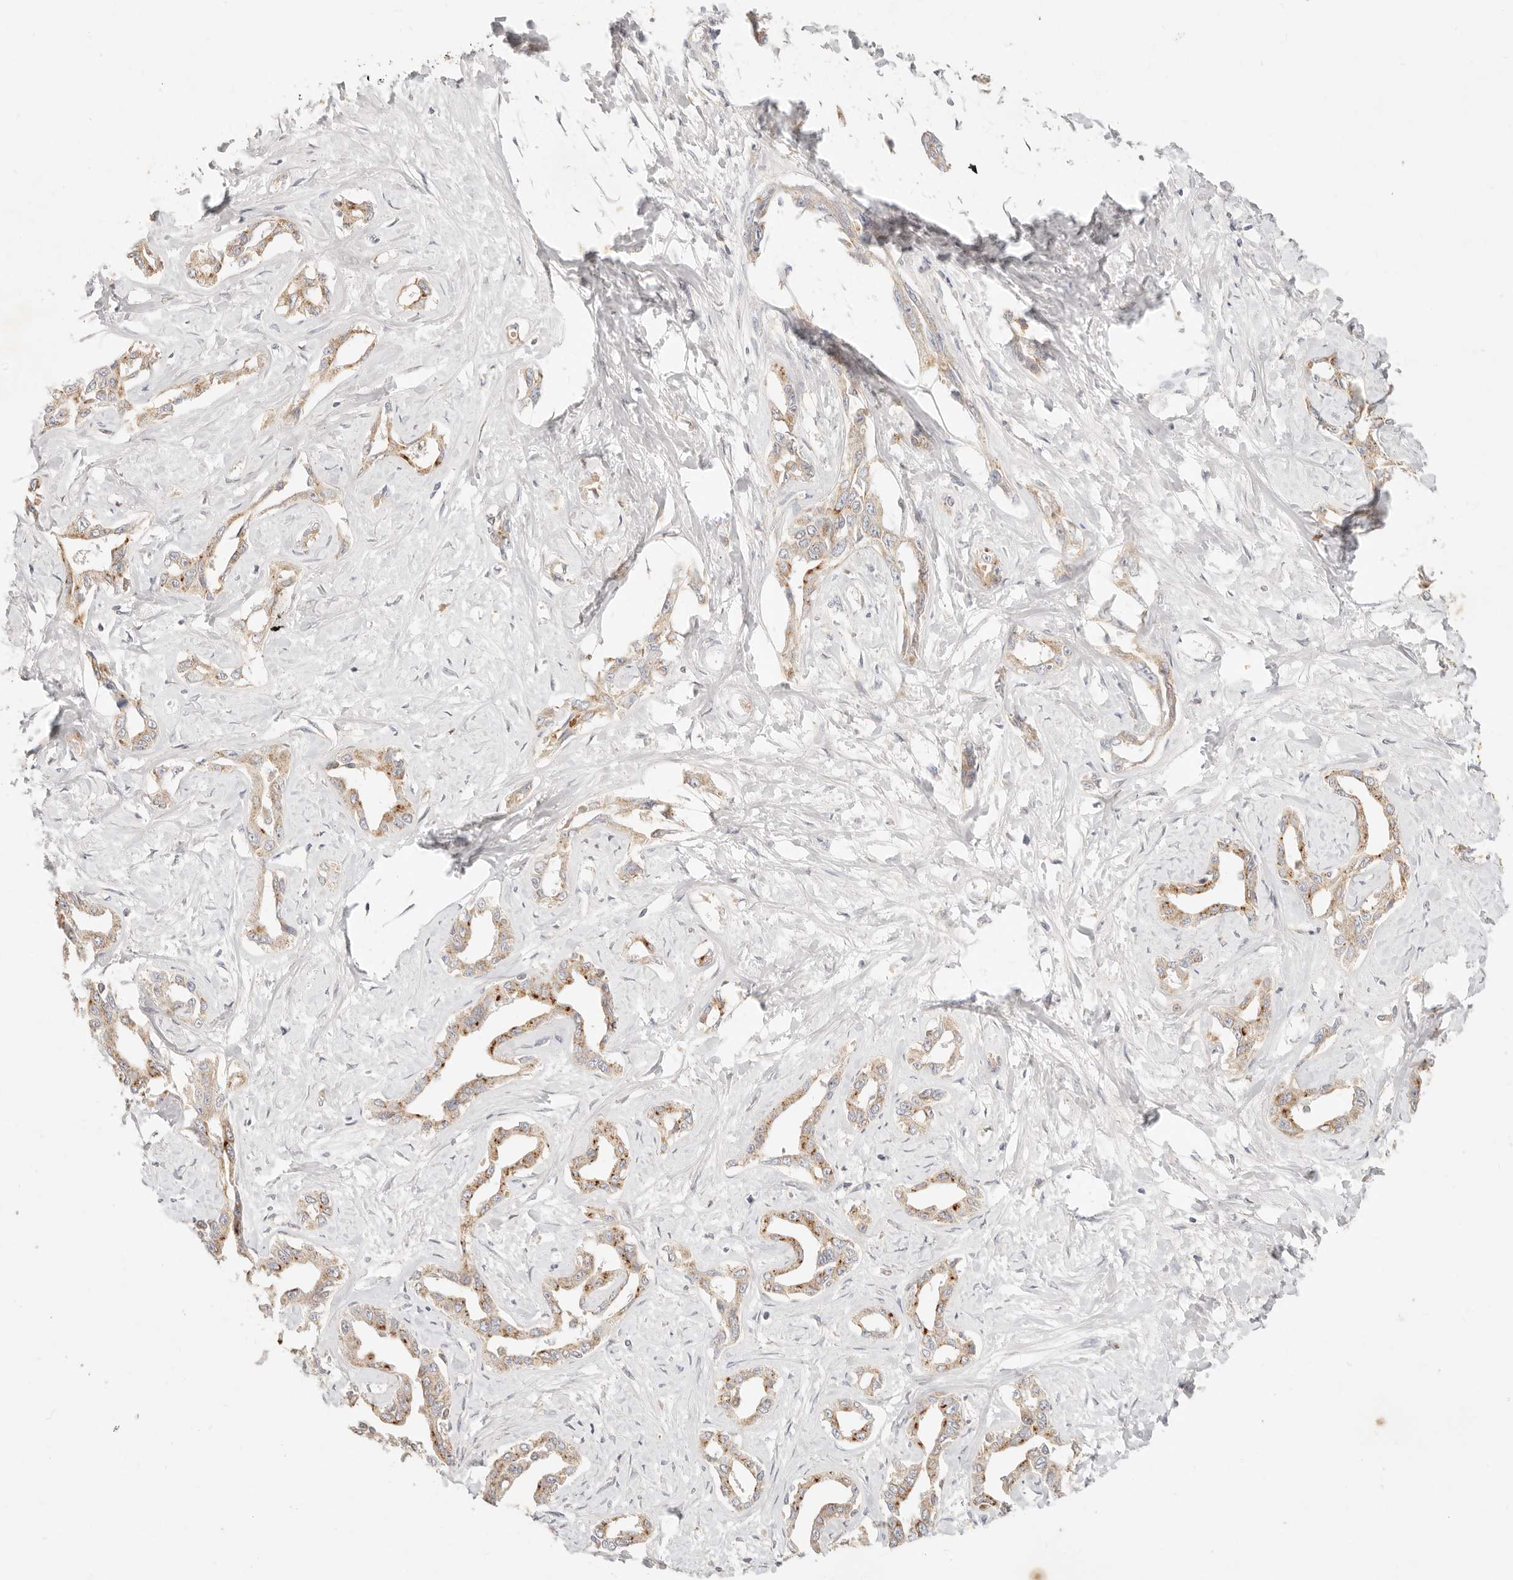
{"staining": {"intensity": "moderate", "quantity": "25%-75%", "location": "cytoplasmic/membranous"}, "tissue": "liver cancer", "cell_type": "Tumor cells", "image_type": "cancer", "snomed": [{"axis": "morphology", "description": "Cholangiocarcinoma"}, {"axis": "topography", "description": "Liver"}], "caption": "Immunohistochemical staining of liver cholangiocarcinoma displays medium levels of moderate cytoplasmic/membranous protein positivity in about 25%-75% of tumor cells.", "gene": "ACOX1", "patient": {"sex": "male", "age": 59}}